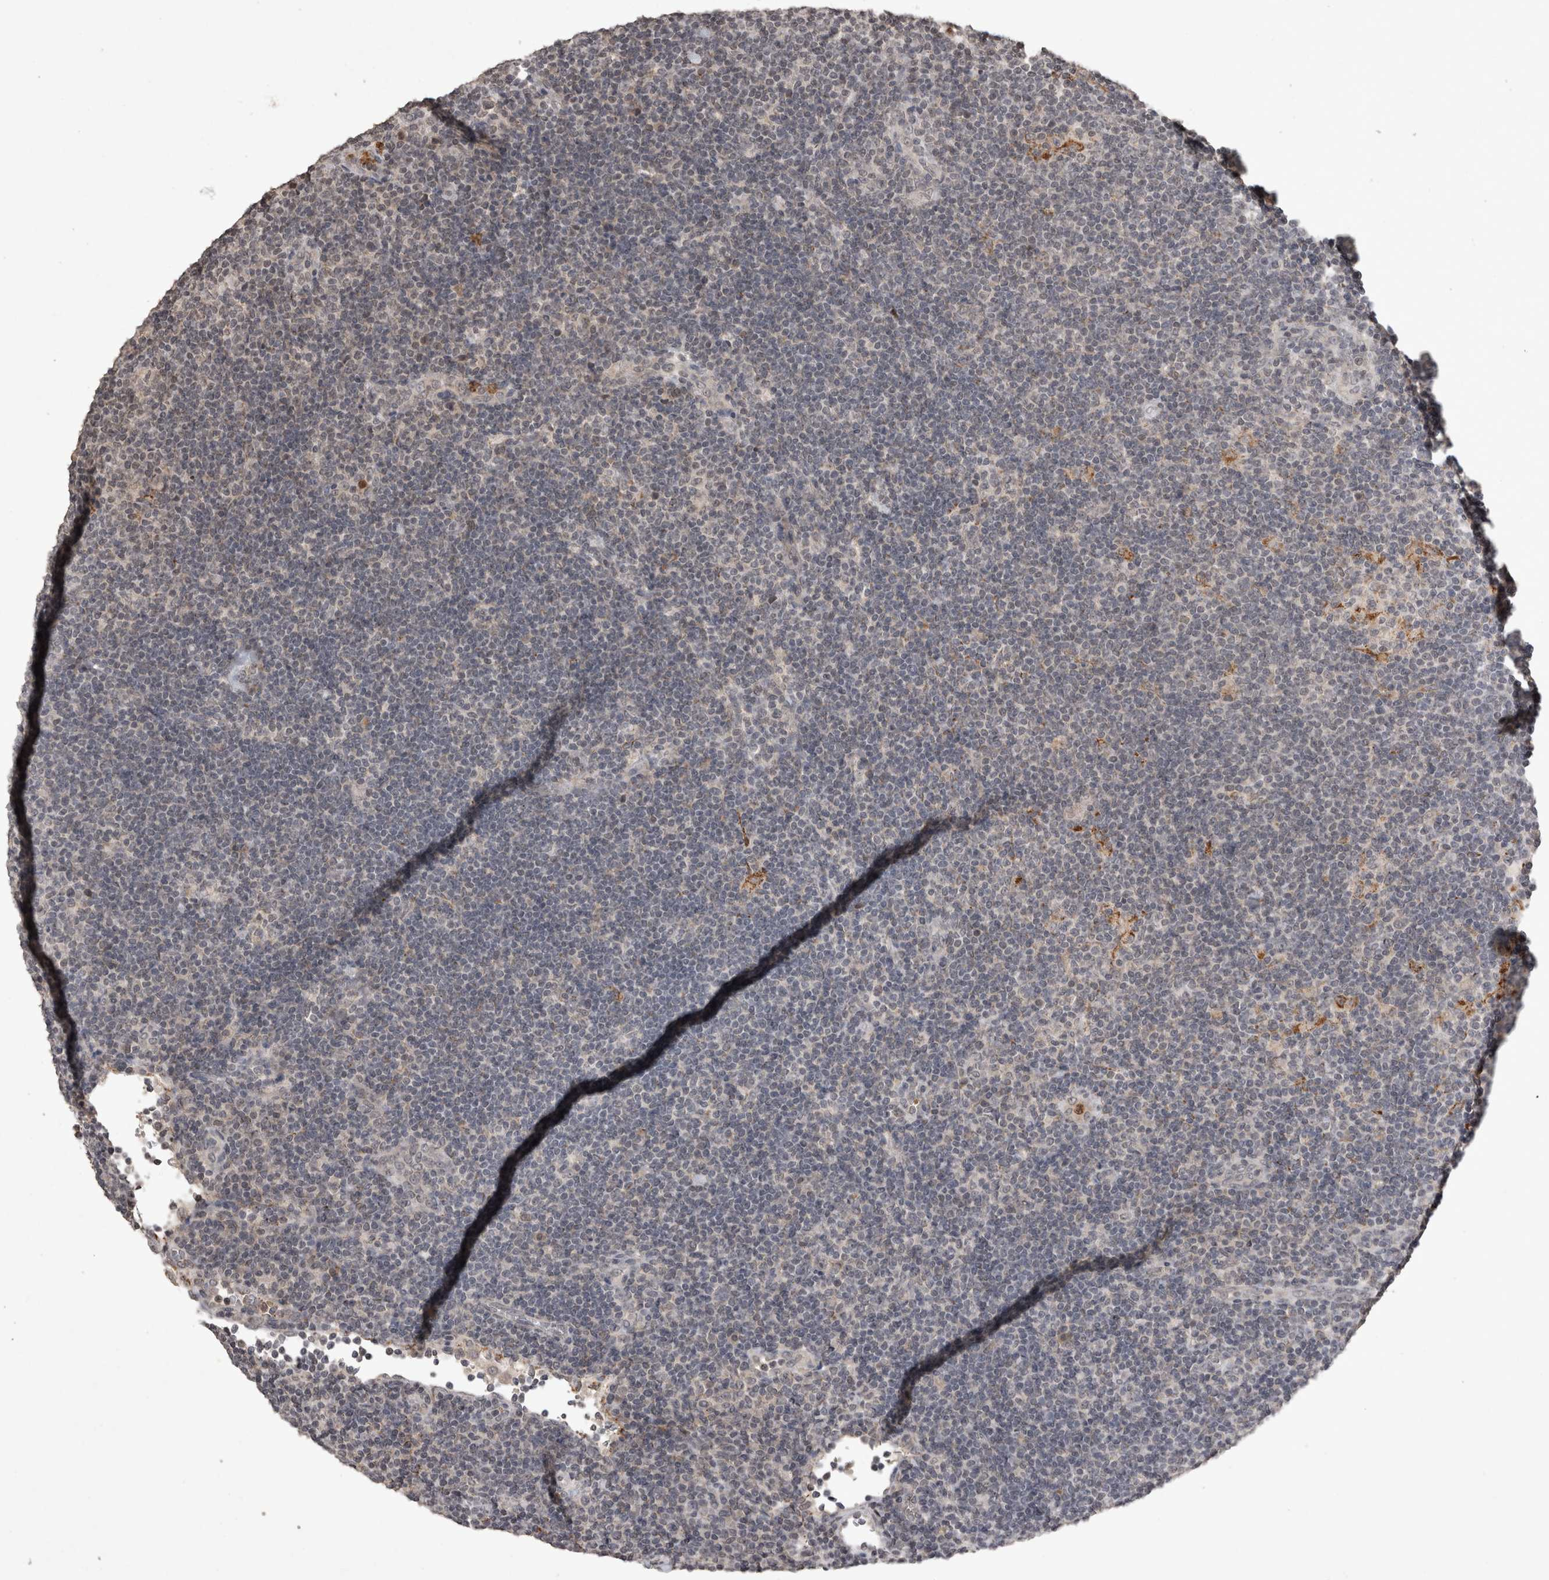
{"staining": {"intensity": "negative", "quantity": "none", "location": "none"}, "tissue": "lymphoma", "cell_type": "Tumor cells", "image_type": "cancer", "snomed": [{"axis": "morphology", "description": "Hodgkin's disease, NOS"}, {"axis": "topography", "description": "Lymph node"}], "caption": "Lymphoma was stained to show a protein in brown. There is no significant staining in tumor cells.", "gene": "HRK", "patient": {"sex": "female", "age": 57}}